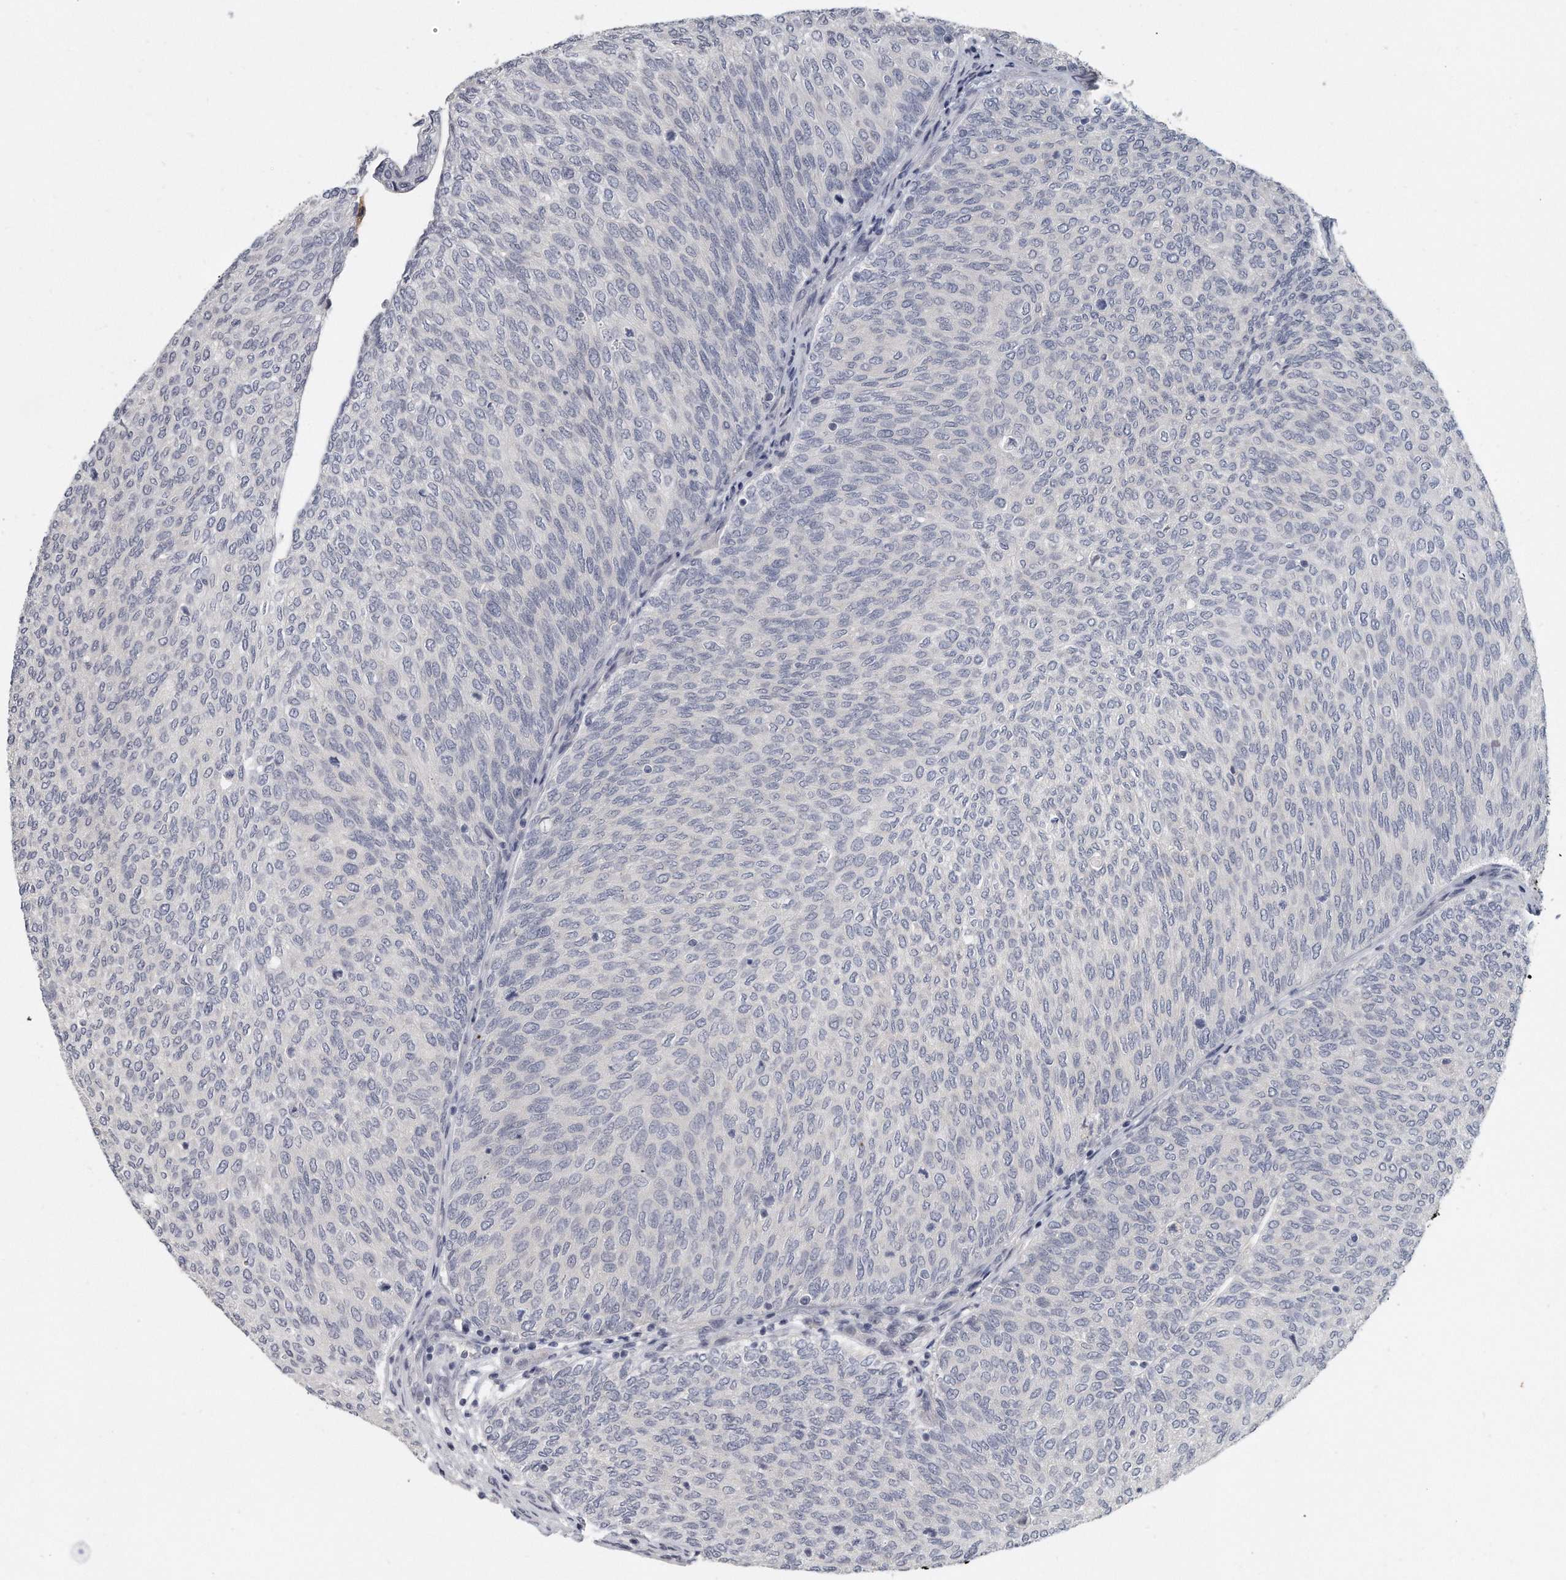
{"staining": {"intensity": "negative", "quantity": "none", "location": "none"}, "tissue": "urothelial cancer", "cell_type": "Tumor cells", "image_type": "cancer", "snomed": [{"axis": "morphology", "description": "Urothelial carcinoma, Low grade"}, {"axis": "topography", "description": "Urinary bladder"}], "caption": "The image exhibits no staining of tumor cells in urothelial cancer. (Stains: DAB (3,3'-diaminobenzidine) IHC with hematoxylin counter stain, Microscopy: brightfield microscopy at high magnification).", "gene": "KLHL7", "patient": {"sex": "female", "age": 79}}